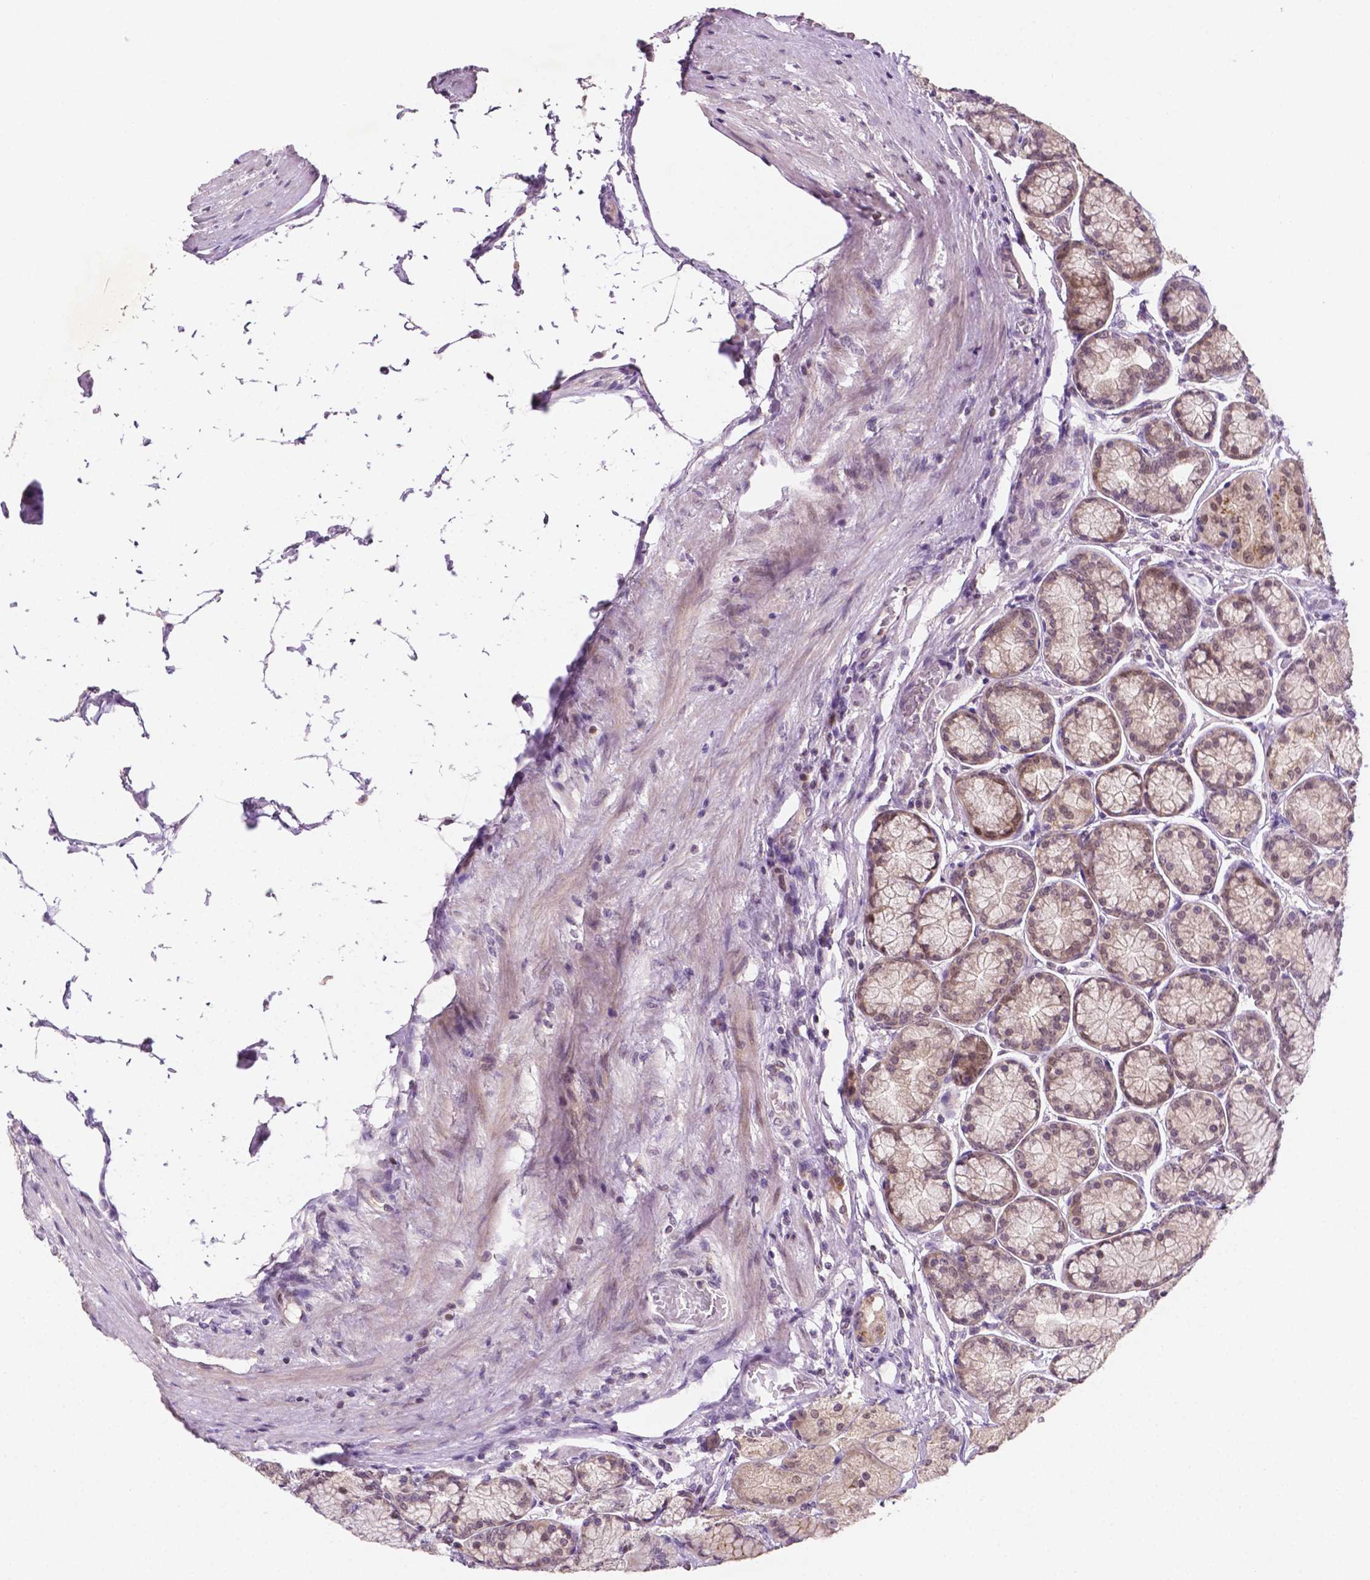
{"staining": {"intensity": "moderate", "quantity": "<25%", "location": "cytoplasmic/membranous"}, "tissue": "stomach", "cell_type": "Glandular cells", "image_type": "normal", "snomed": [{"axis": "morphology", "description": "Normal tissue, NOS"}, {"axis": "morphology", "description": "Adenocarcinoma, NOS"}, {"axis": "morphology", "description": "Adenocarcinoma, High grade"}, {"axis": "topography", "description": "Stomach, upper"}, {"axis": "topography", "description": "Stomach"}], "caption": "Immunohistochemical staining of benign stomach exhibits moderate cytoplasmic/membranous protein expression in about <25% of glandular cells.", "gene": "MROH6", "patient": {"sex": "female", "age": 65}}